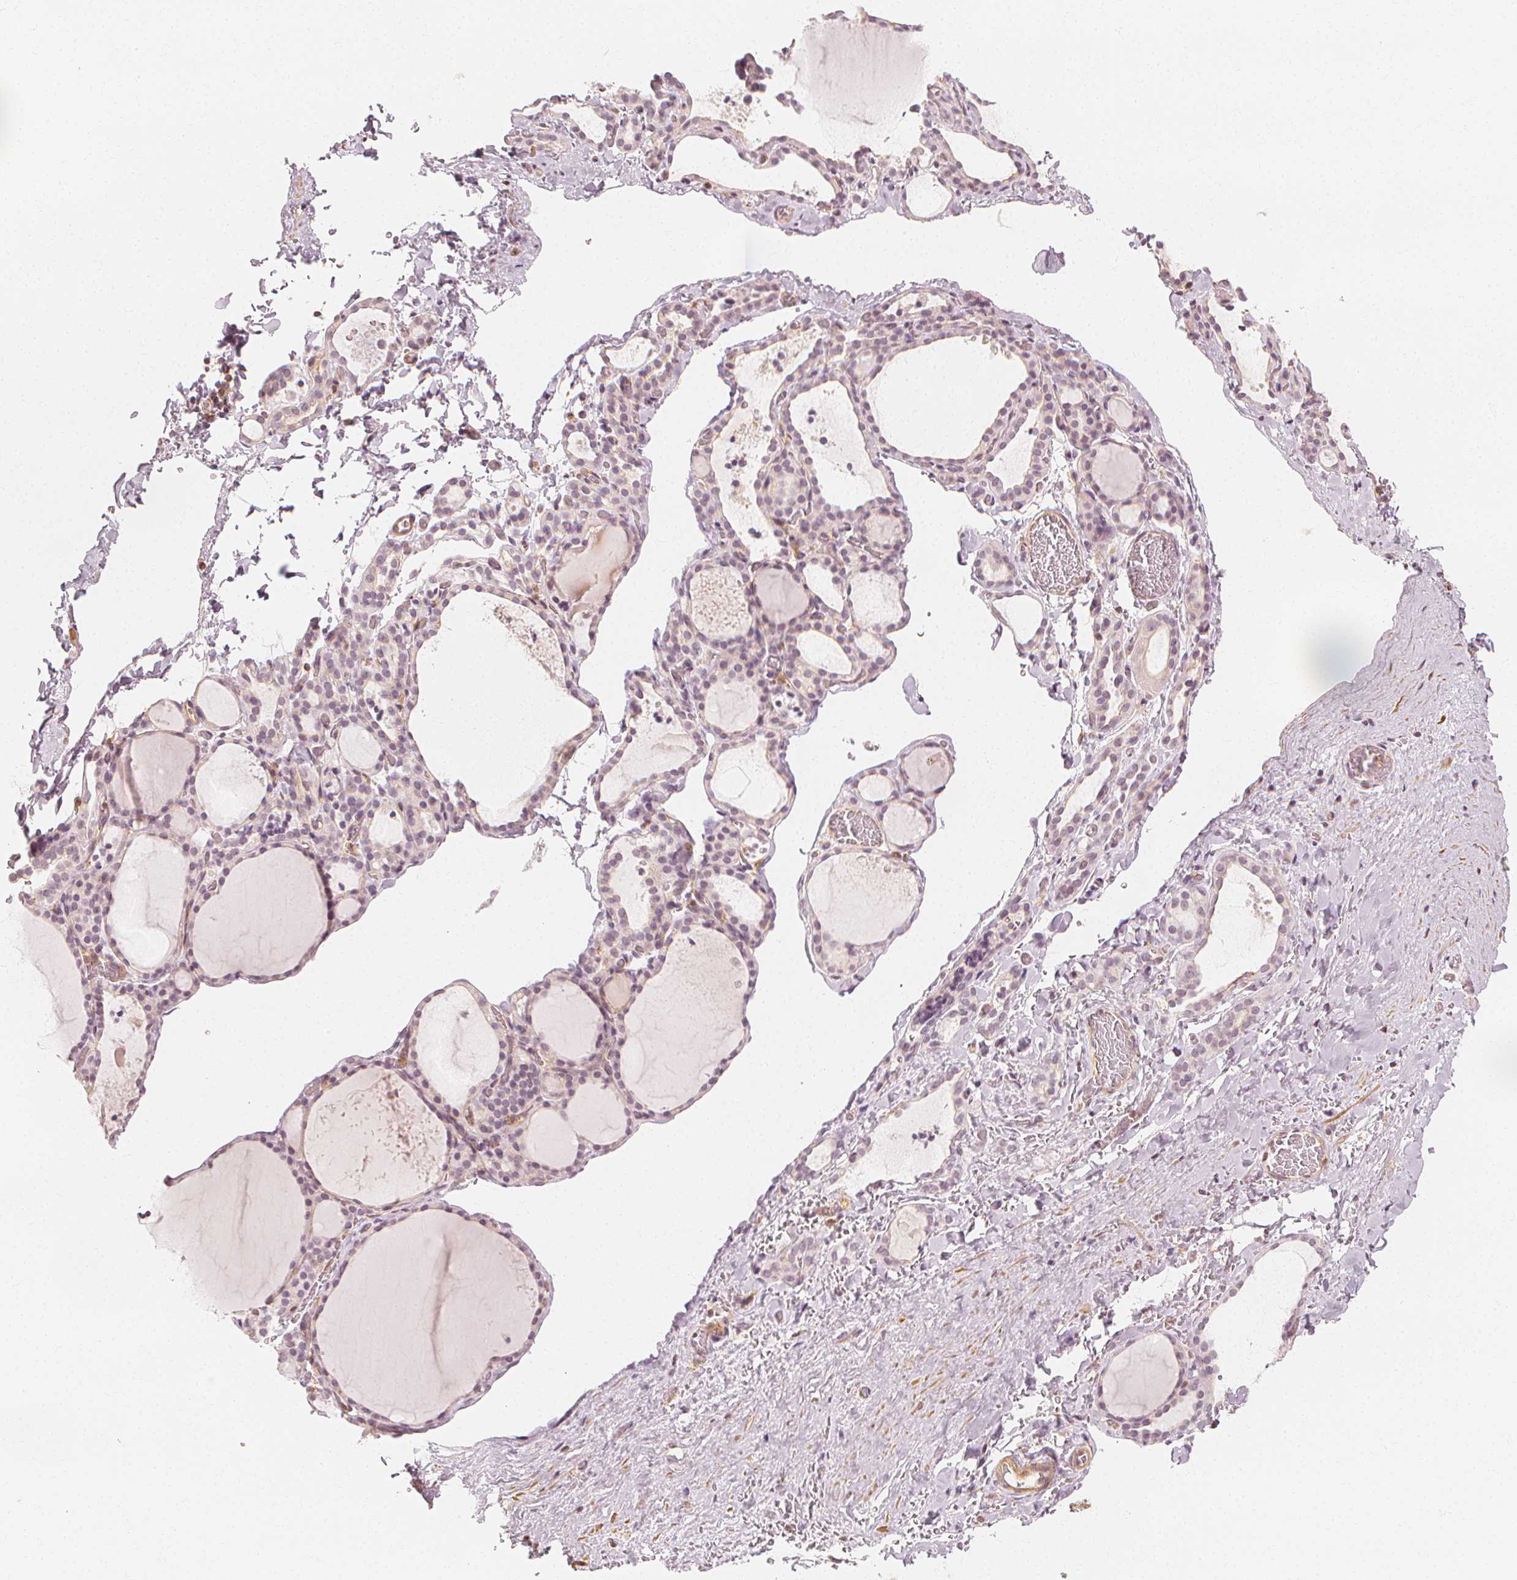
{"staining": {"intensity": "negative", "quantity": "none", "location": "none"}, "tissue": "thyroid gland", "cell_type": "Glandular cells", "image_type": "normal", "snomed": [{"axis": "morphology", "description": "Normal tissue, NOS"}, {"axis": "topography", "description": "Thyroid gland"}], "caption": "Glandular cells are negative for brown protein staining in normal thyroid gland. (Stains: DAB IHC with hematoxylin counter stain, Microscopy: brightfield microscopy at high magnification).", "gene": "ARHGAP26", "patient": {"sex": "female", "age": 22}}